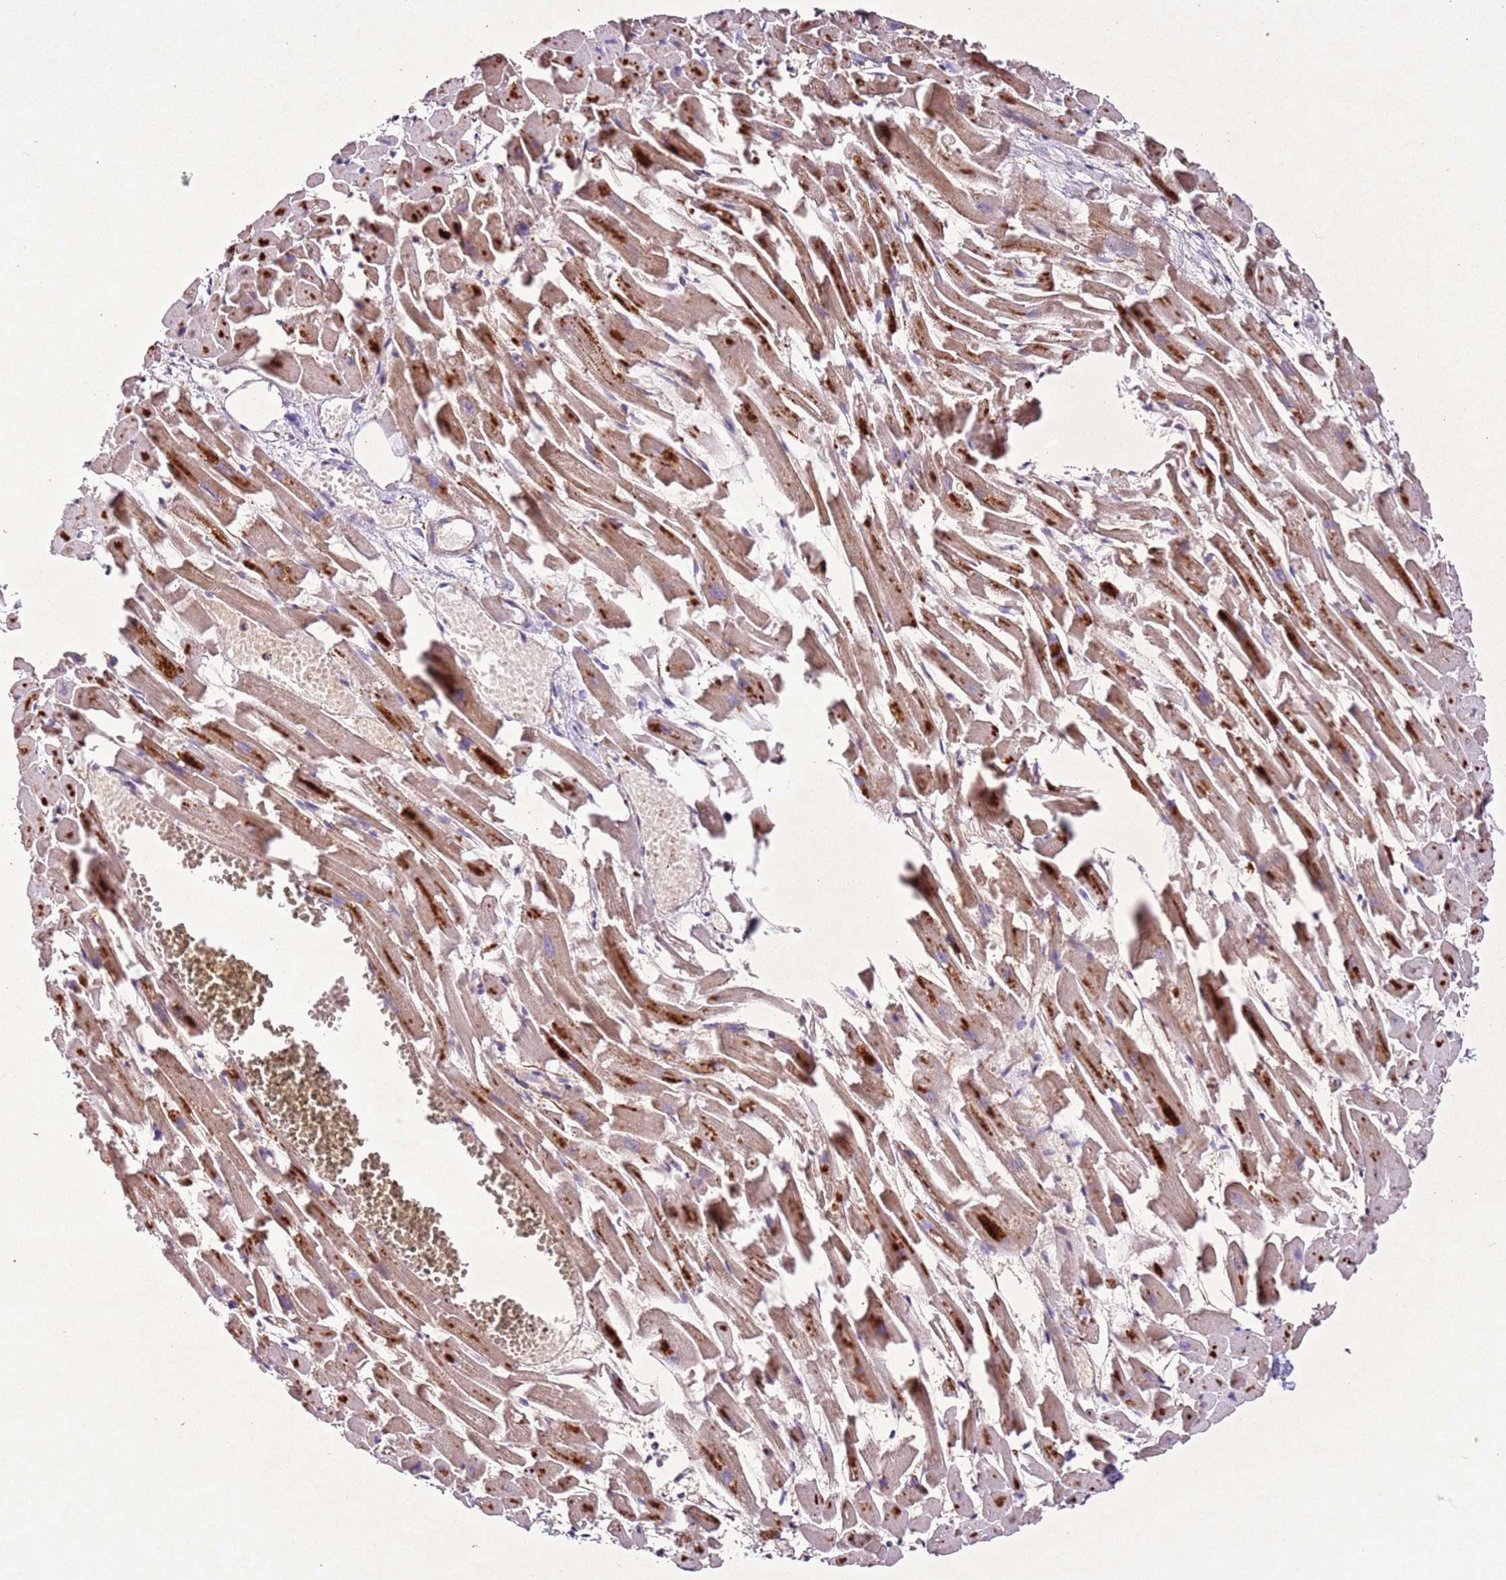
{"staining": {"intensity": "moderate", "quantity": ">75%", "location": "cytoplasmic/membranous"}, "tissue": "heart muscle", "cell_type": "Cardiomyocytes", "image_type": "normal", "snomed": [{"axis": "morphology", "description": "Normal tissue, NOS"}, {"axis": "topography", "description": "Heart"}], "caption": "Immunohistochemistry (IHC) image of unremarkable heart muscle stained for a protein (brown), which exhibits medium levels of moderate cytoplasmic/membranous expression in approximately >75% of cardiomyocytes.", "gene": "PTMA", "patient": {"sex": "female", "age": 64}}